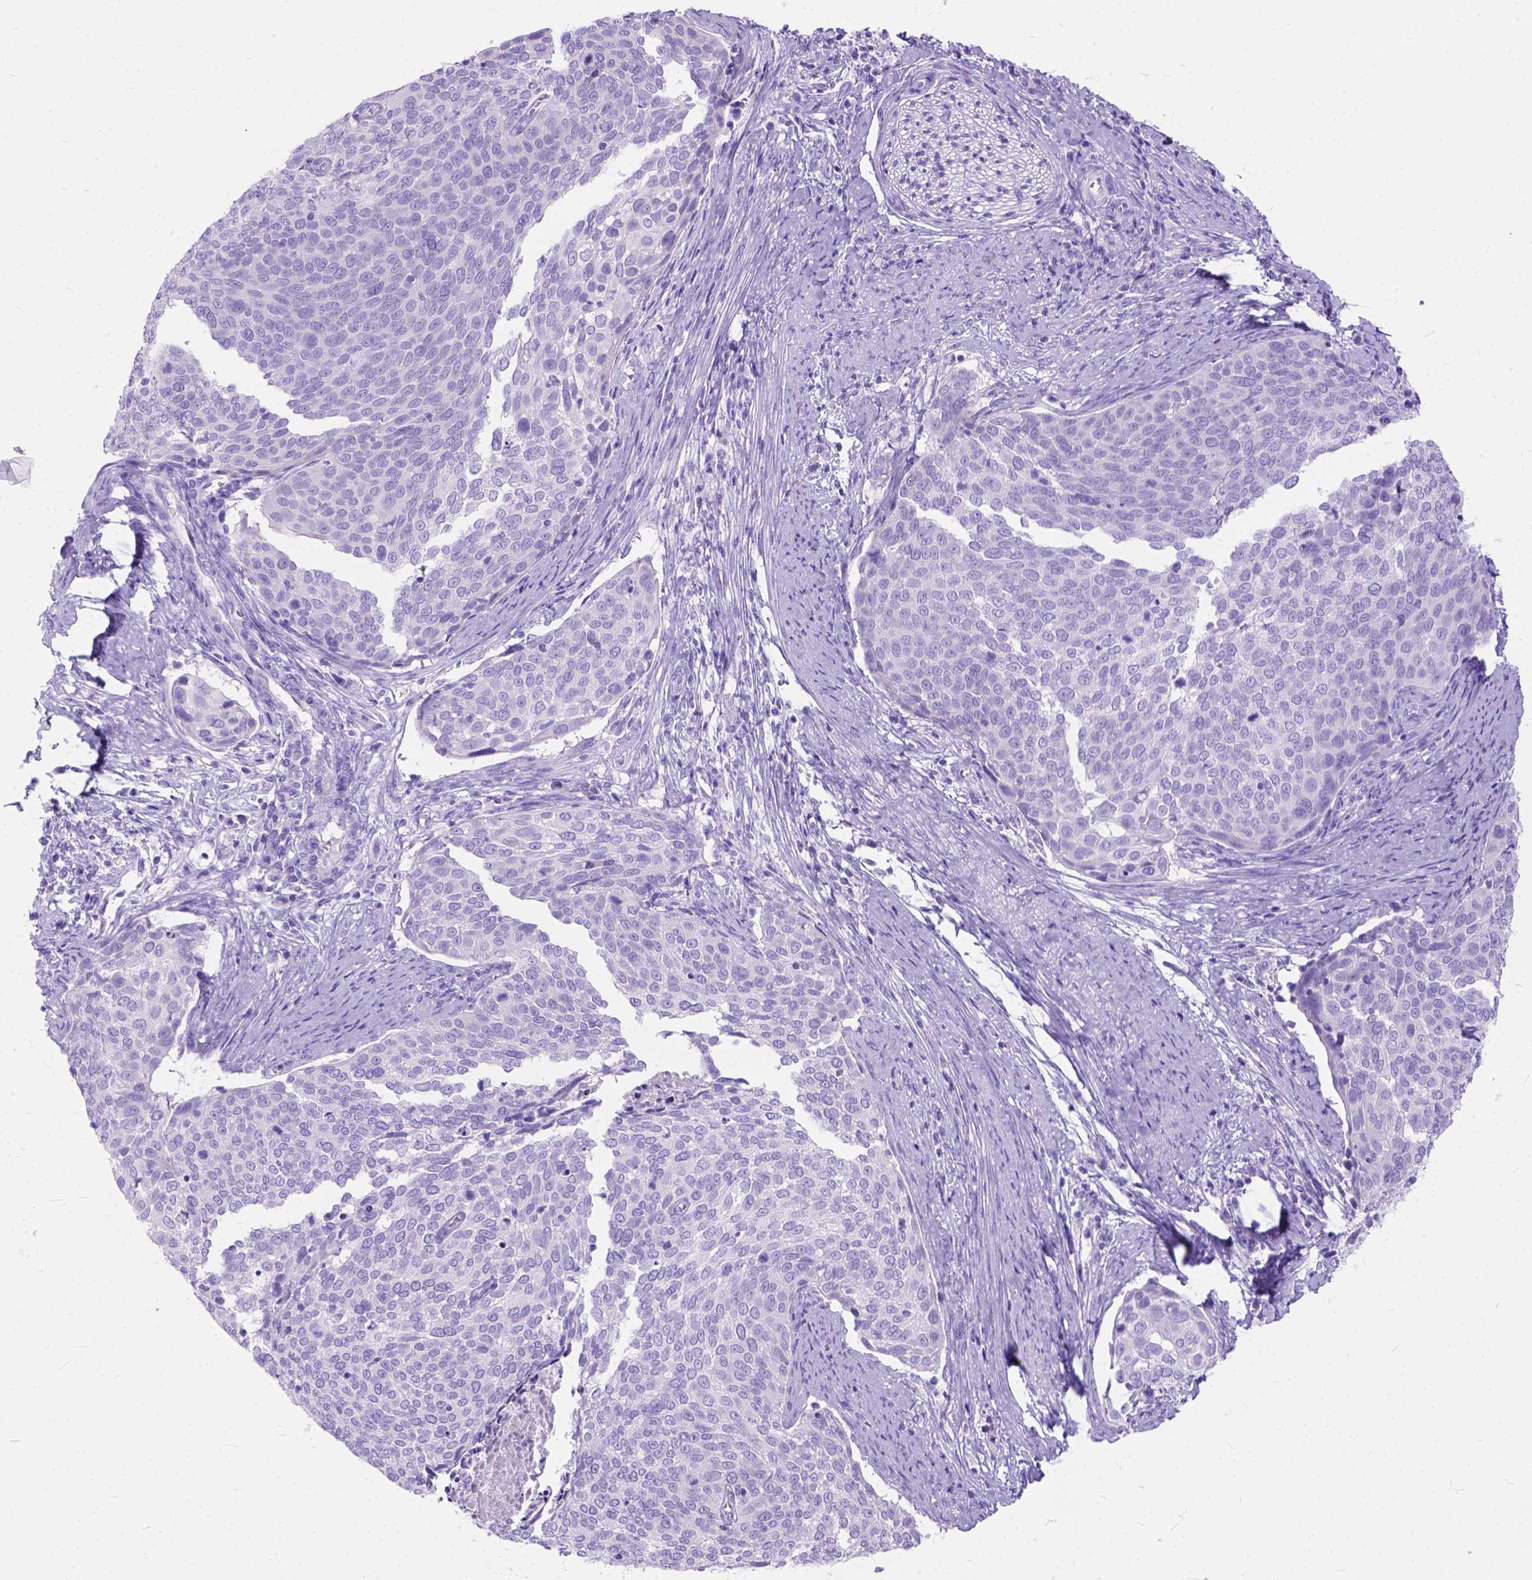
{"staining": {"intensity": "negative", "quantity": "none", "location": "none"}, "tissue": "cervical cancer", "cell_type": "Tumor cells", "image_type": "cancer", "snomed": [{"axis": "morphology", "description": "Squamous cell carcinoma, NOS"}, {"axis": "topography", "description": "Cervix"}], "caption": "The histopathology image demonstrates no significant staining in tumor cells of cervical squamous cell carcinoma.", "gene": "C1QTNF3", "patient": {"sex": "female", "age": 39}}